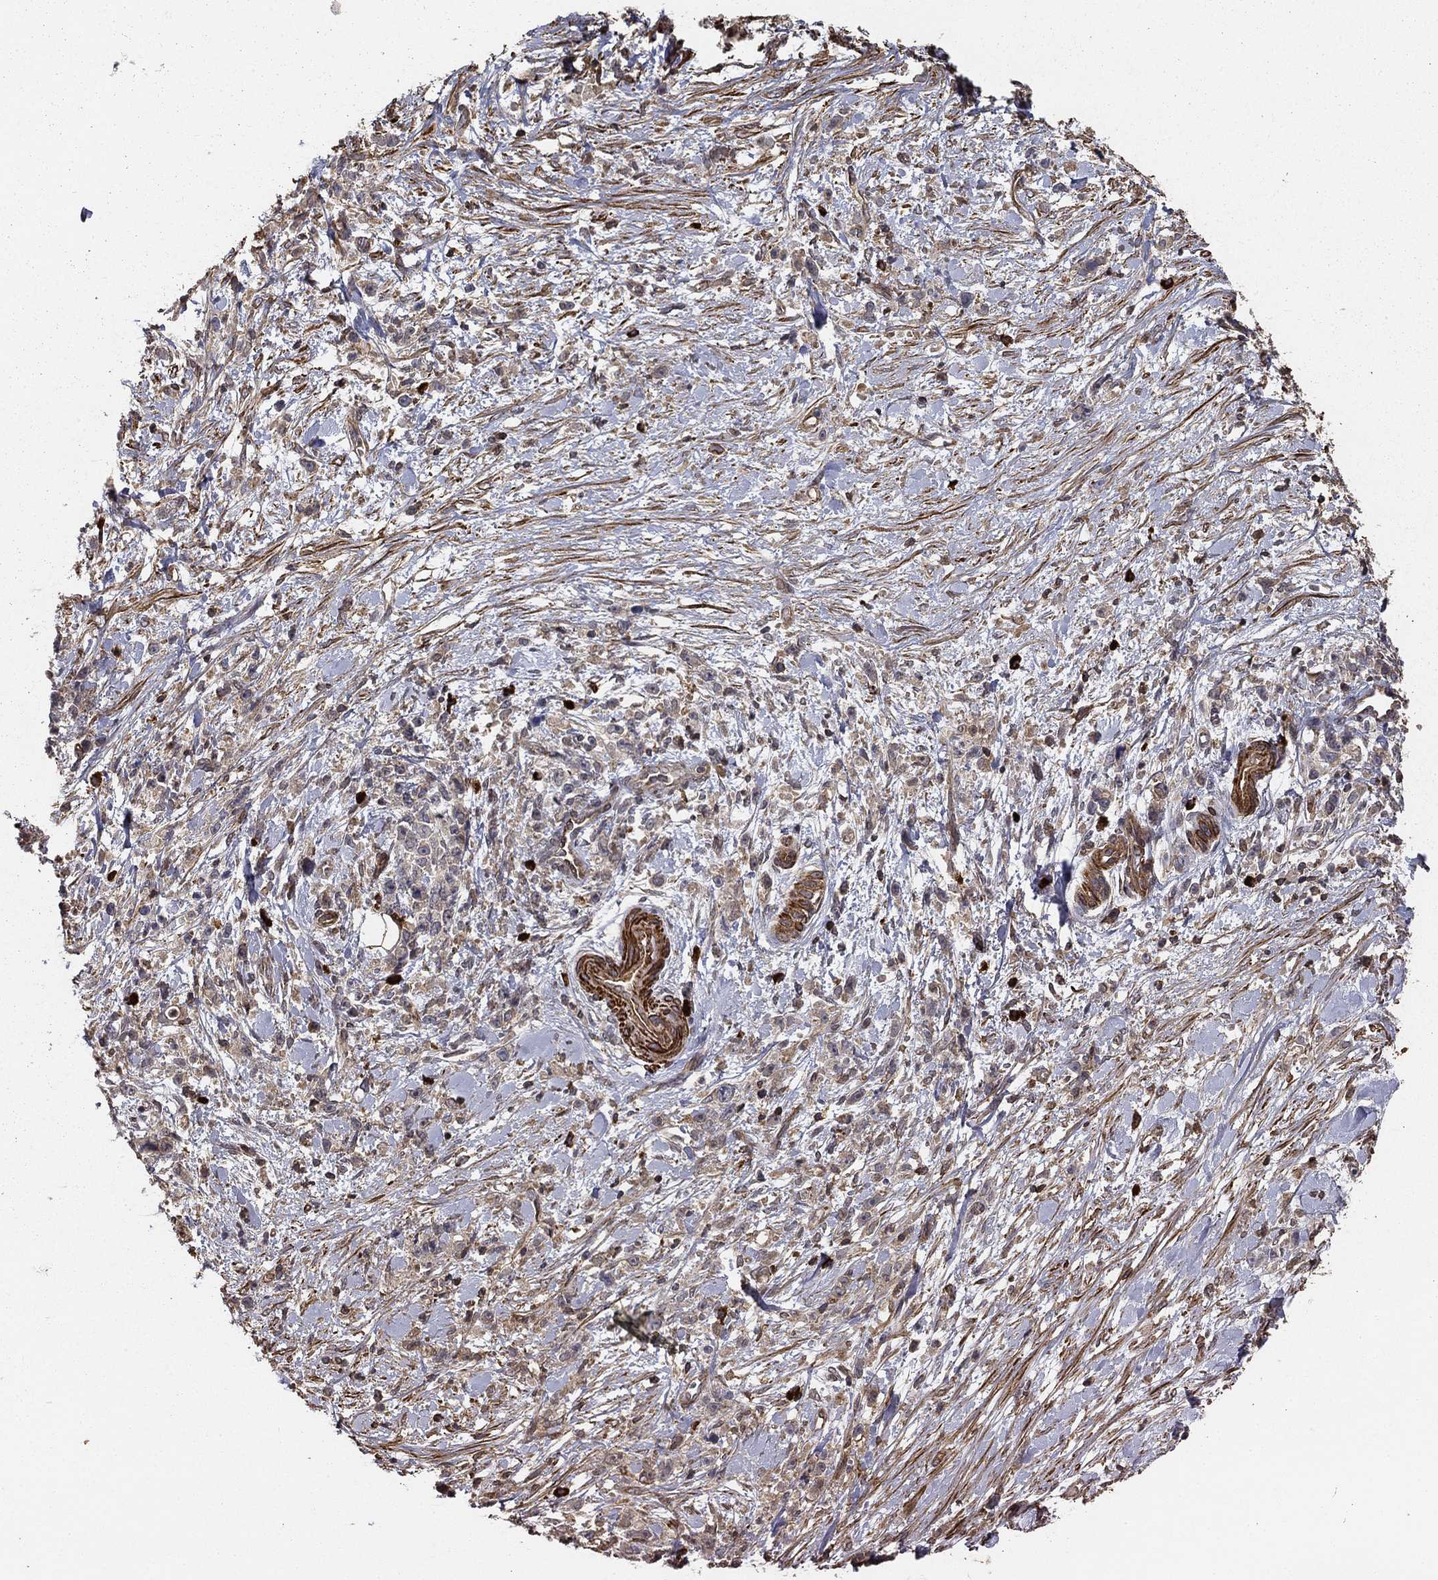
{"staining": {"intensity": "negative", "quantity": "none", "location": "none"}, "tissue": "stomach cancer", "cell_type": "Tumor cells", "image_type": "cancer", "snomed": [{"axis": "morphology", "description": "Adenocarcinoma, NOS"}, {"axis": "topography", "description": "Stomach"}], "caption": "The histopathology image exhibits no significant positivity in tumor cells of stomach adenocarcinoma.", "gene": "HABP4", "patient": {"sex": "female", "age": 59}}